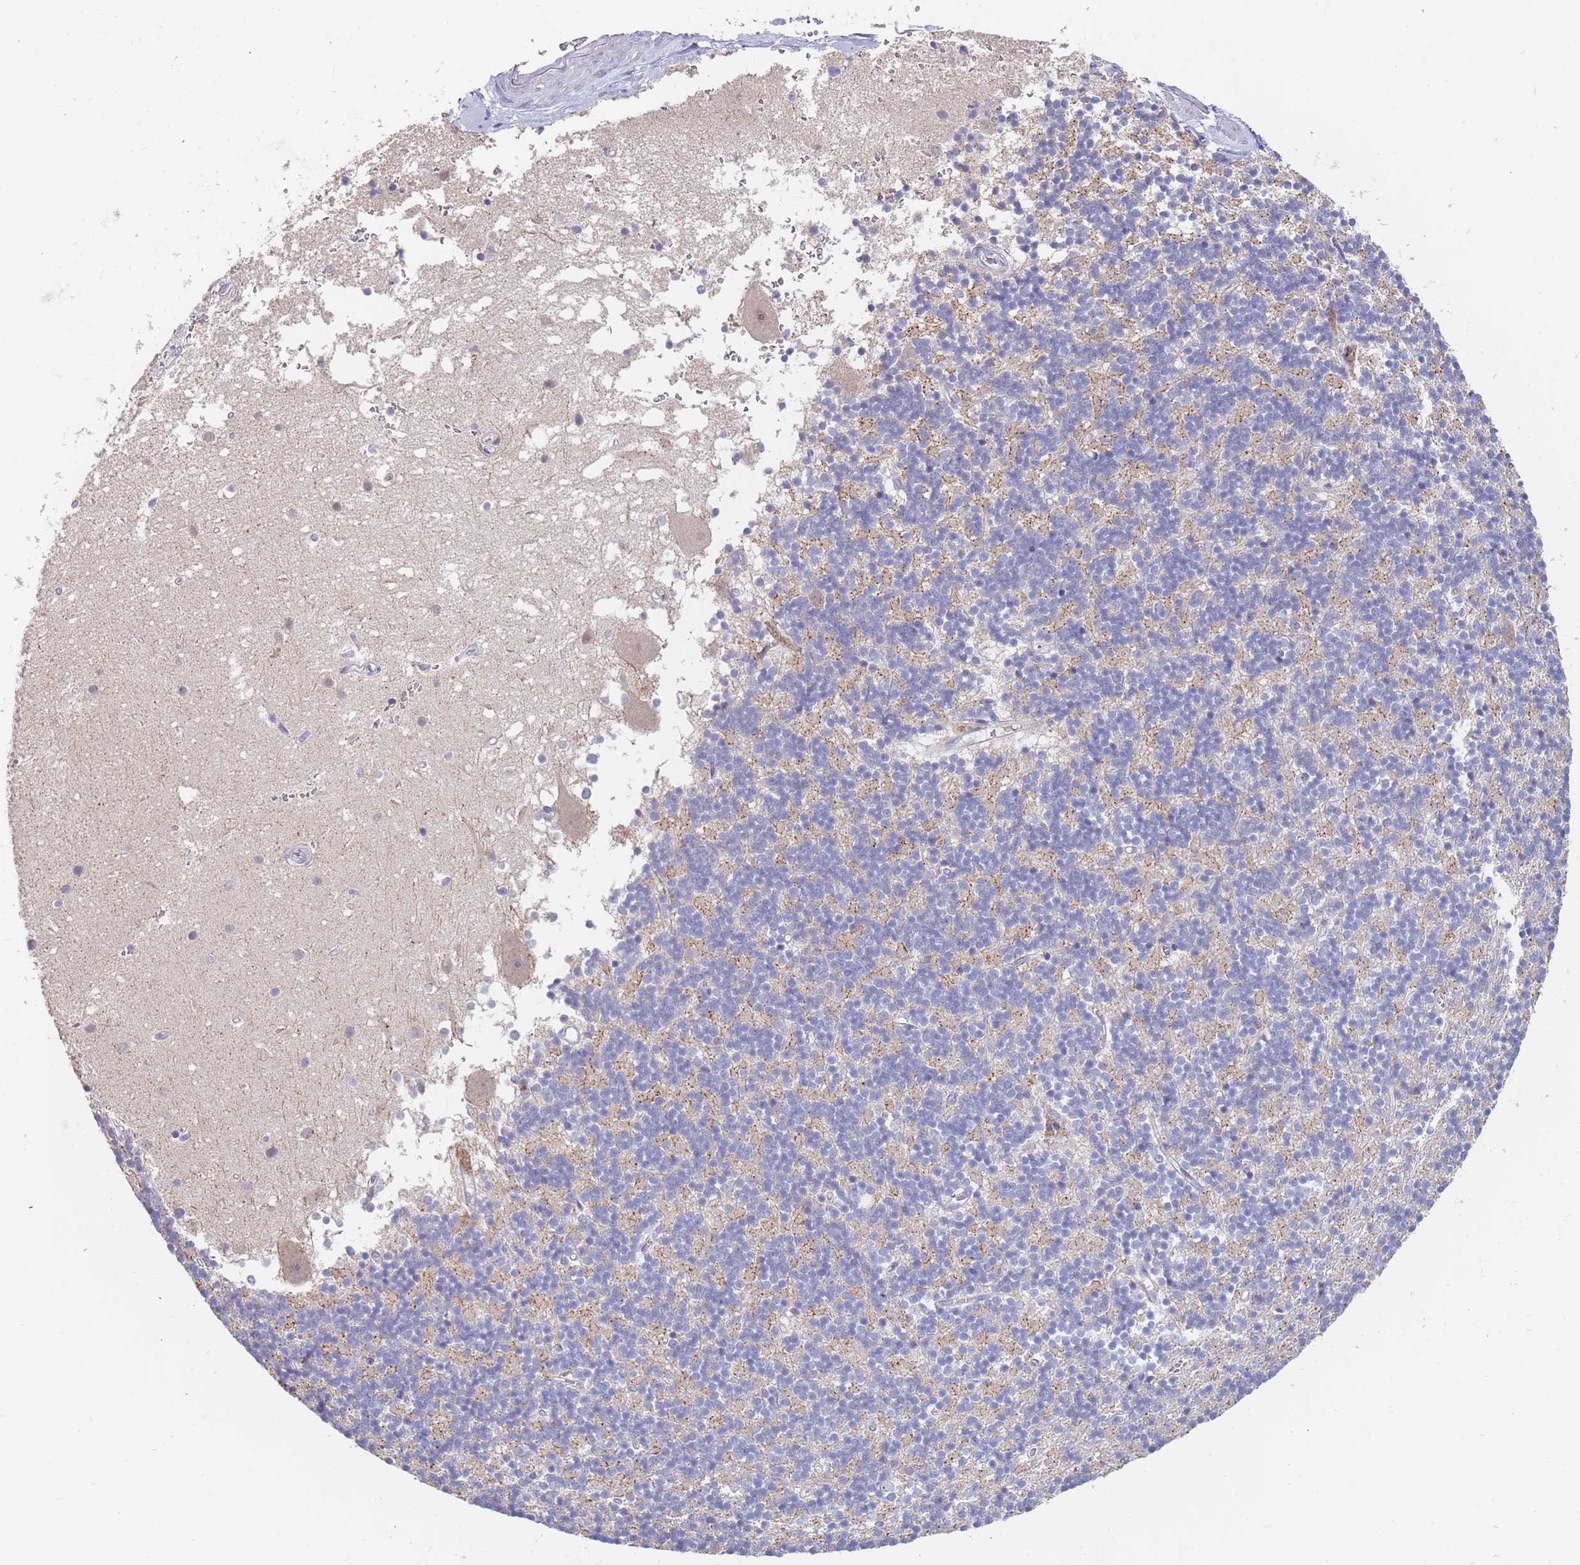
{"staining": {"intensity": "negative", "quantity": "none", "location": "none"}, "tissue": "cerebellum", "cell_type": "Cells in granular layer", "image_type": "normal", "snomed": [{"axis": "morphology", "description": "Normal tissue, NOS"}, {"axis": "topography", "description": "Cerebellum"}], "caption": "Immunohistochemistry image of unremarkable cerebellum: cerebellum stained with DAB (3,3'-diaminobenzidine) displays no significant protein staining in cells in granular layer. (DAB IHC with hematoxylin counter stain).", "gene": "BORCS5", "patient": {"sex": "male", "age": 54}}